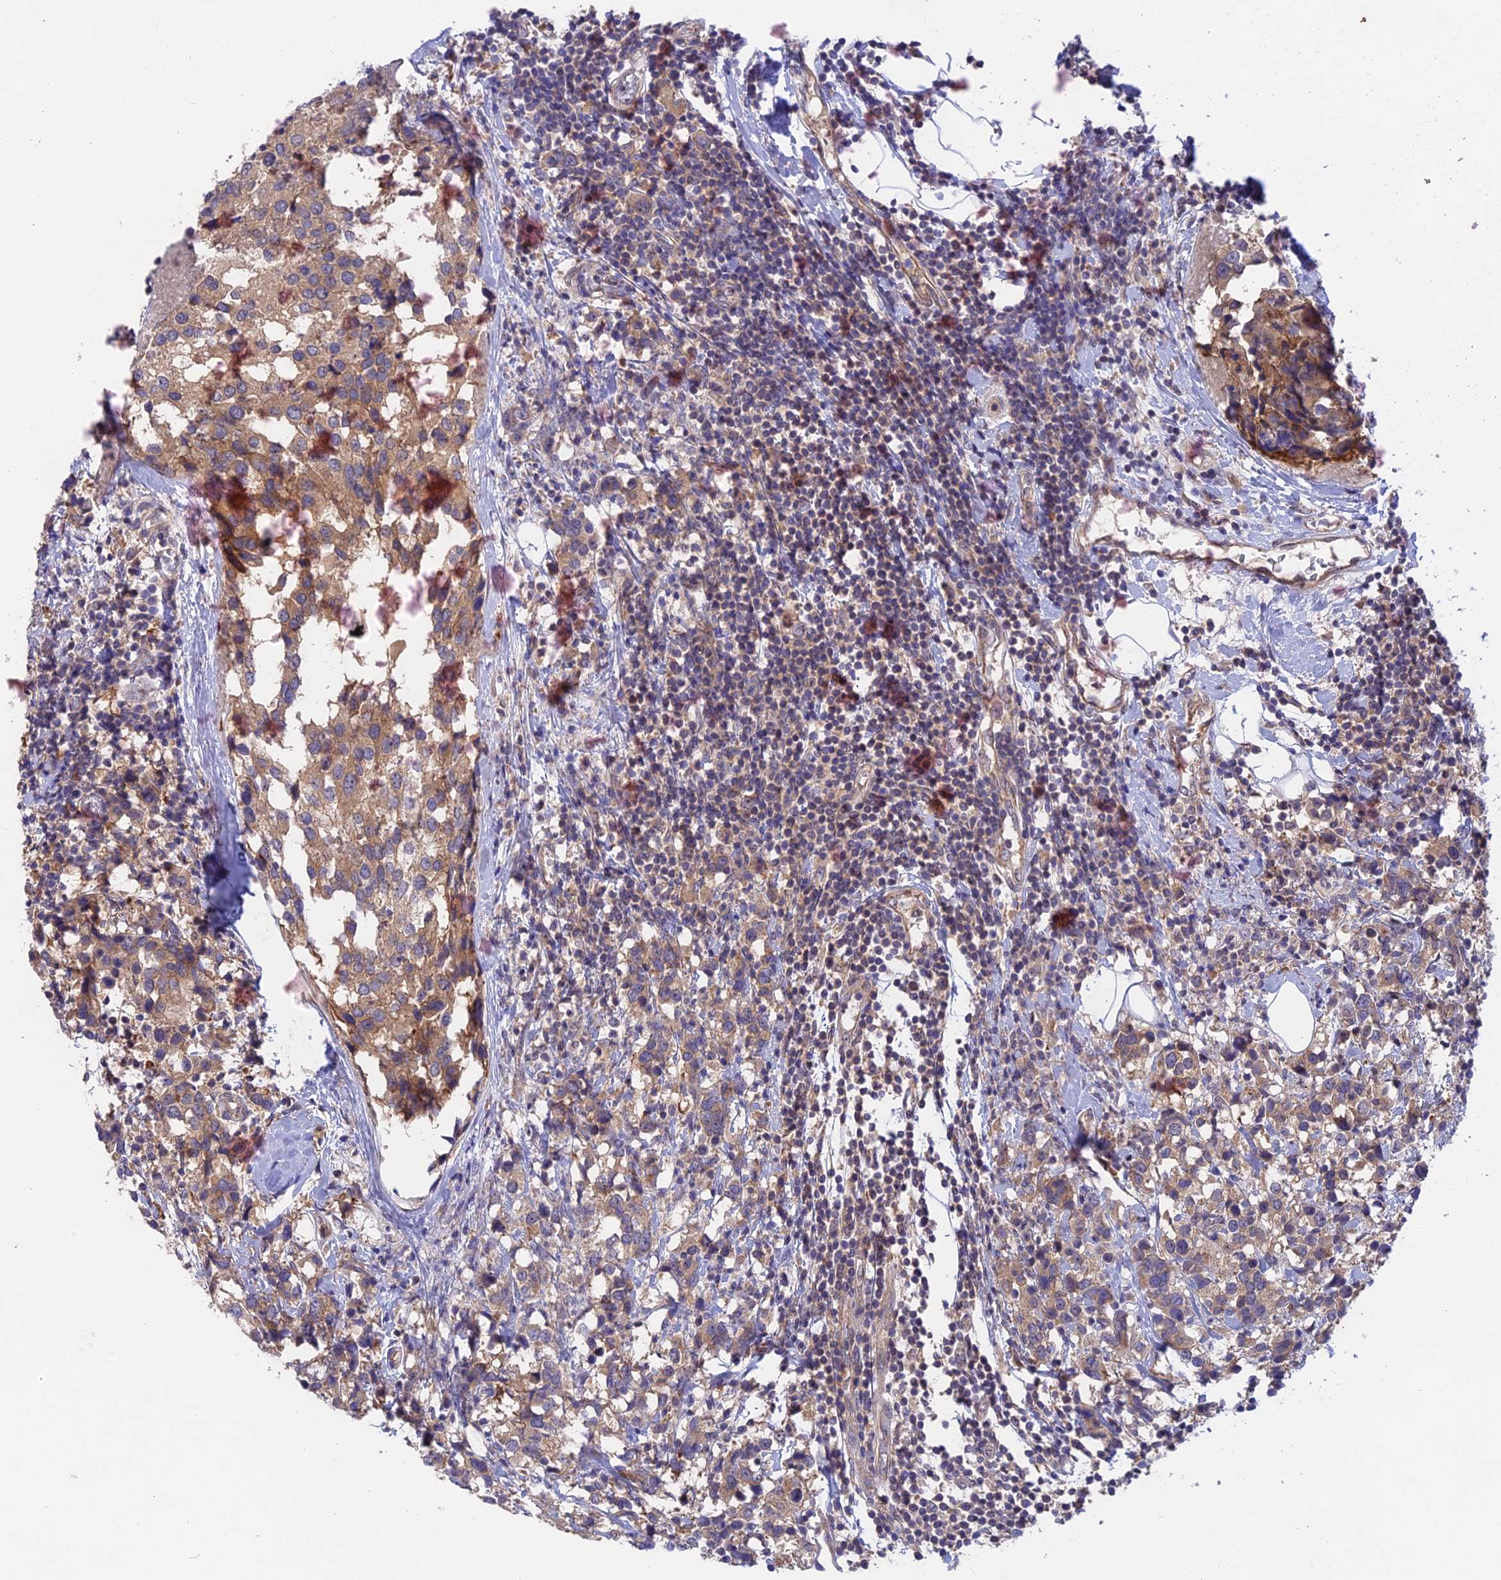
{"staining": {"intensity": "moderate", "quantity": ">75%", "location": "cytoplasmic/membranous"}, "tissue": "breast cancer", "cell_type": "Tumor cells", "image_type": "cancer", "snomed": [{"axis": "morphology", "description": "Lobular carcinoma"}, {"axis": "topography", "description": "Breast"}], "caption": "IHC staining of breast lobular carcinoma, which shows medium levels of moderate cytoplasmic/membranous staining in about >75% of tumor cells indicating moderate cytoplasmic/membranous protein expression. The staining was performed using DAB (3,3'-diaminobenzidine) (brown) for protein detection and nuclei were counterstained in hematoxylin (blue).", "gene": "TENT4B", "patient": {"sex": "female", "age": 59}}